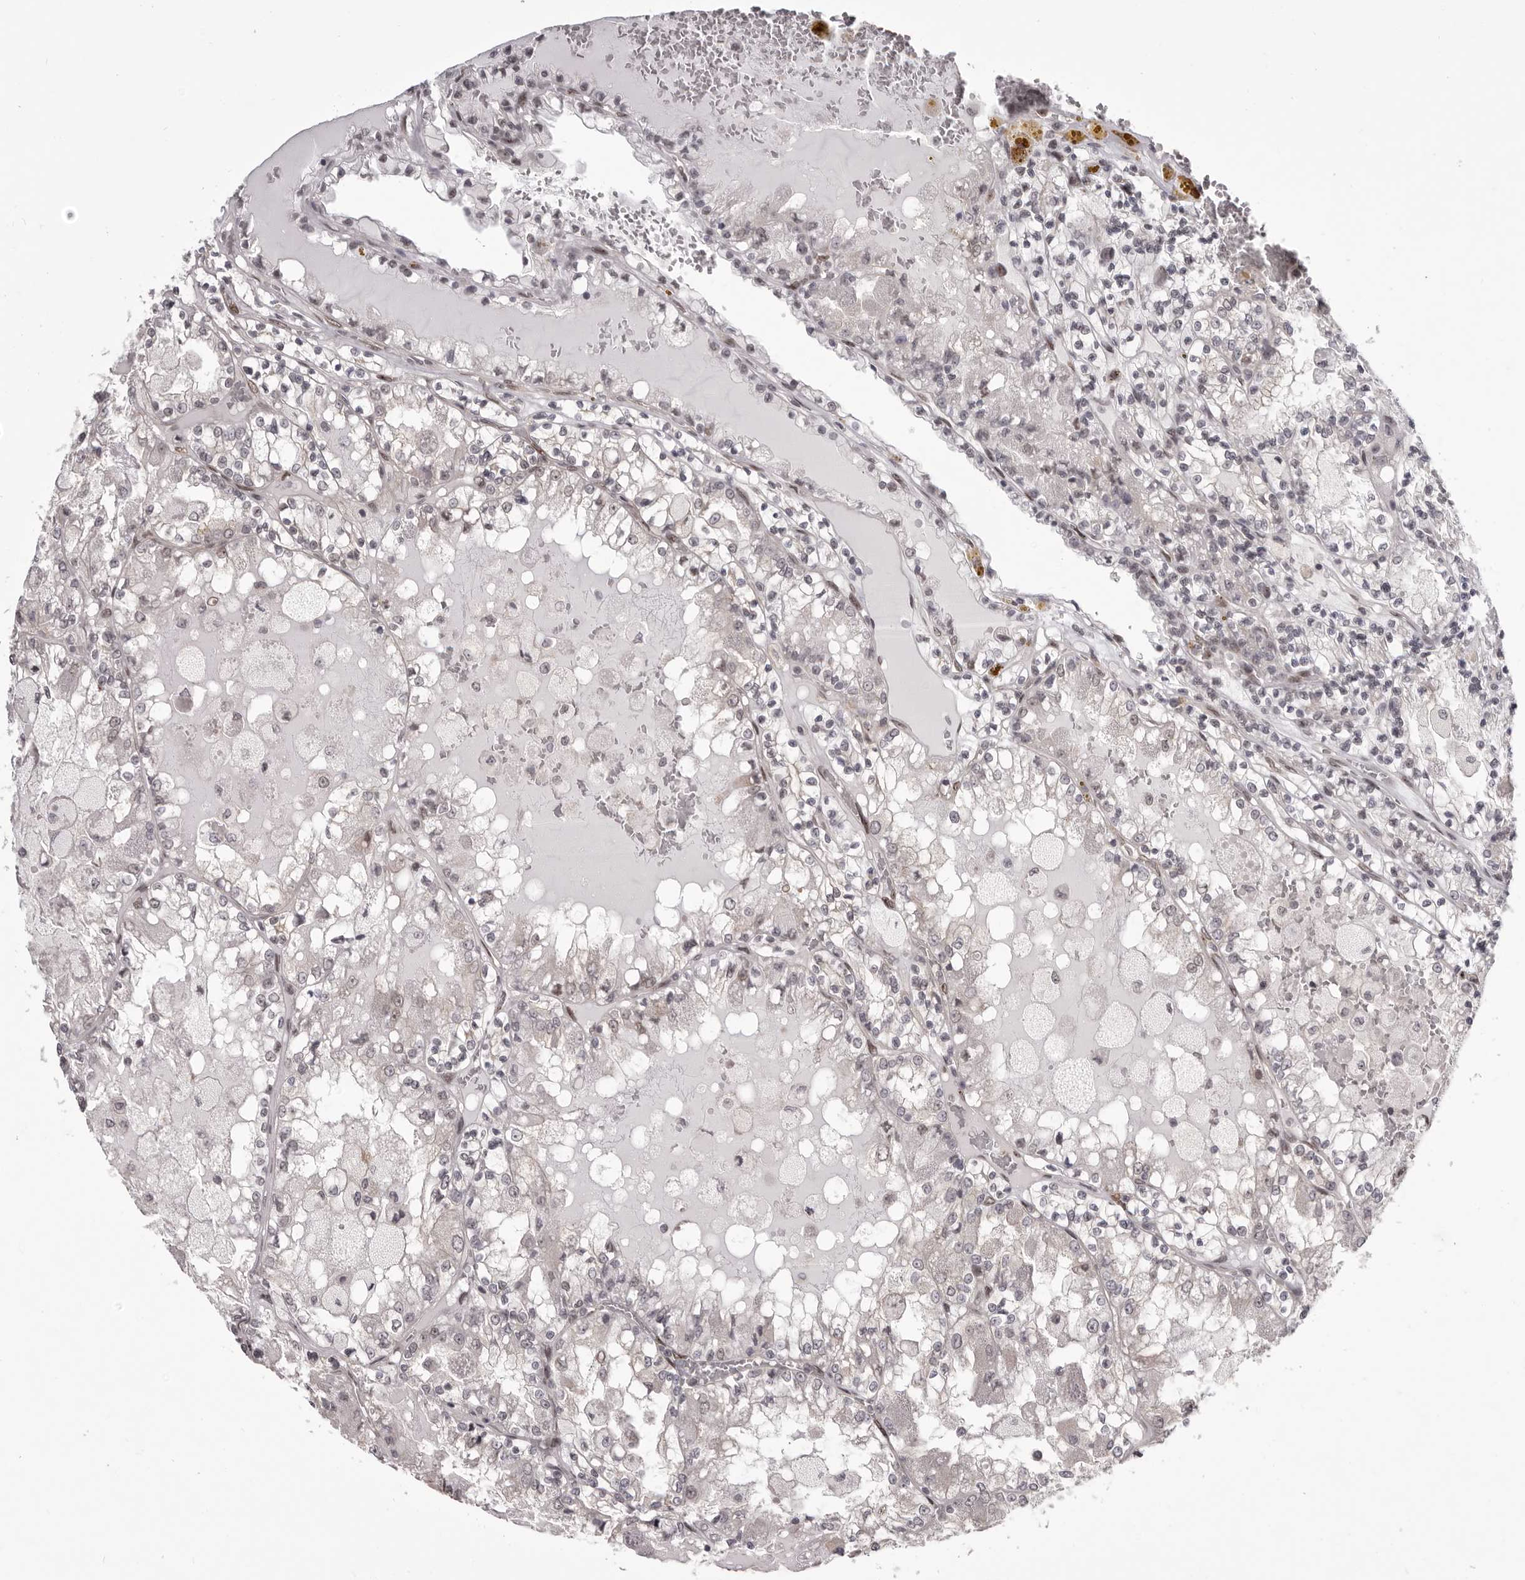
{"staining": {"intensity": "negative", "quantity": "none", "location": "none"}, "tissue": "renal cancer", "cell_type": "Tumor cells", "image_type": "cancer", "snomed": [{"axis": "morphology", "description": "Adenocarcinoma, NOS"}, {"axis": "topography", "description": "Kidney"}], "caption": "DAB immunohistochemical staining of renal cancer (adenocarcinoma) reveals no significant staining in tumor cells.", "gene": "RNF2", "patient": {"sex": "female", "age": 56}}